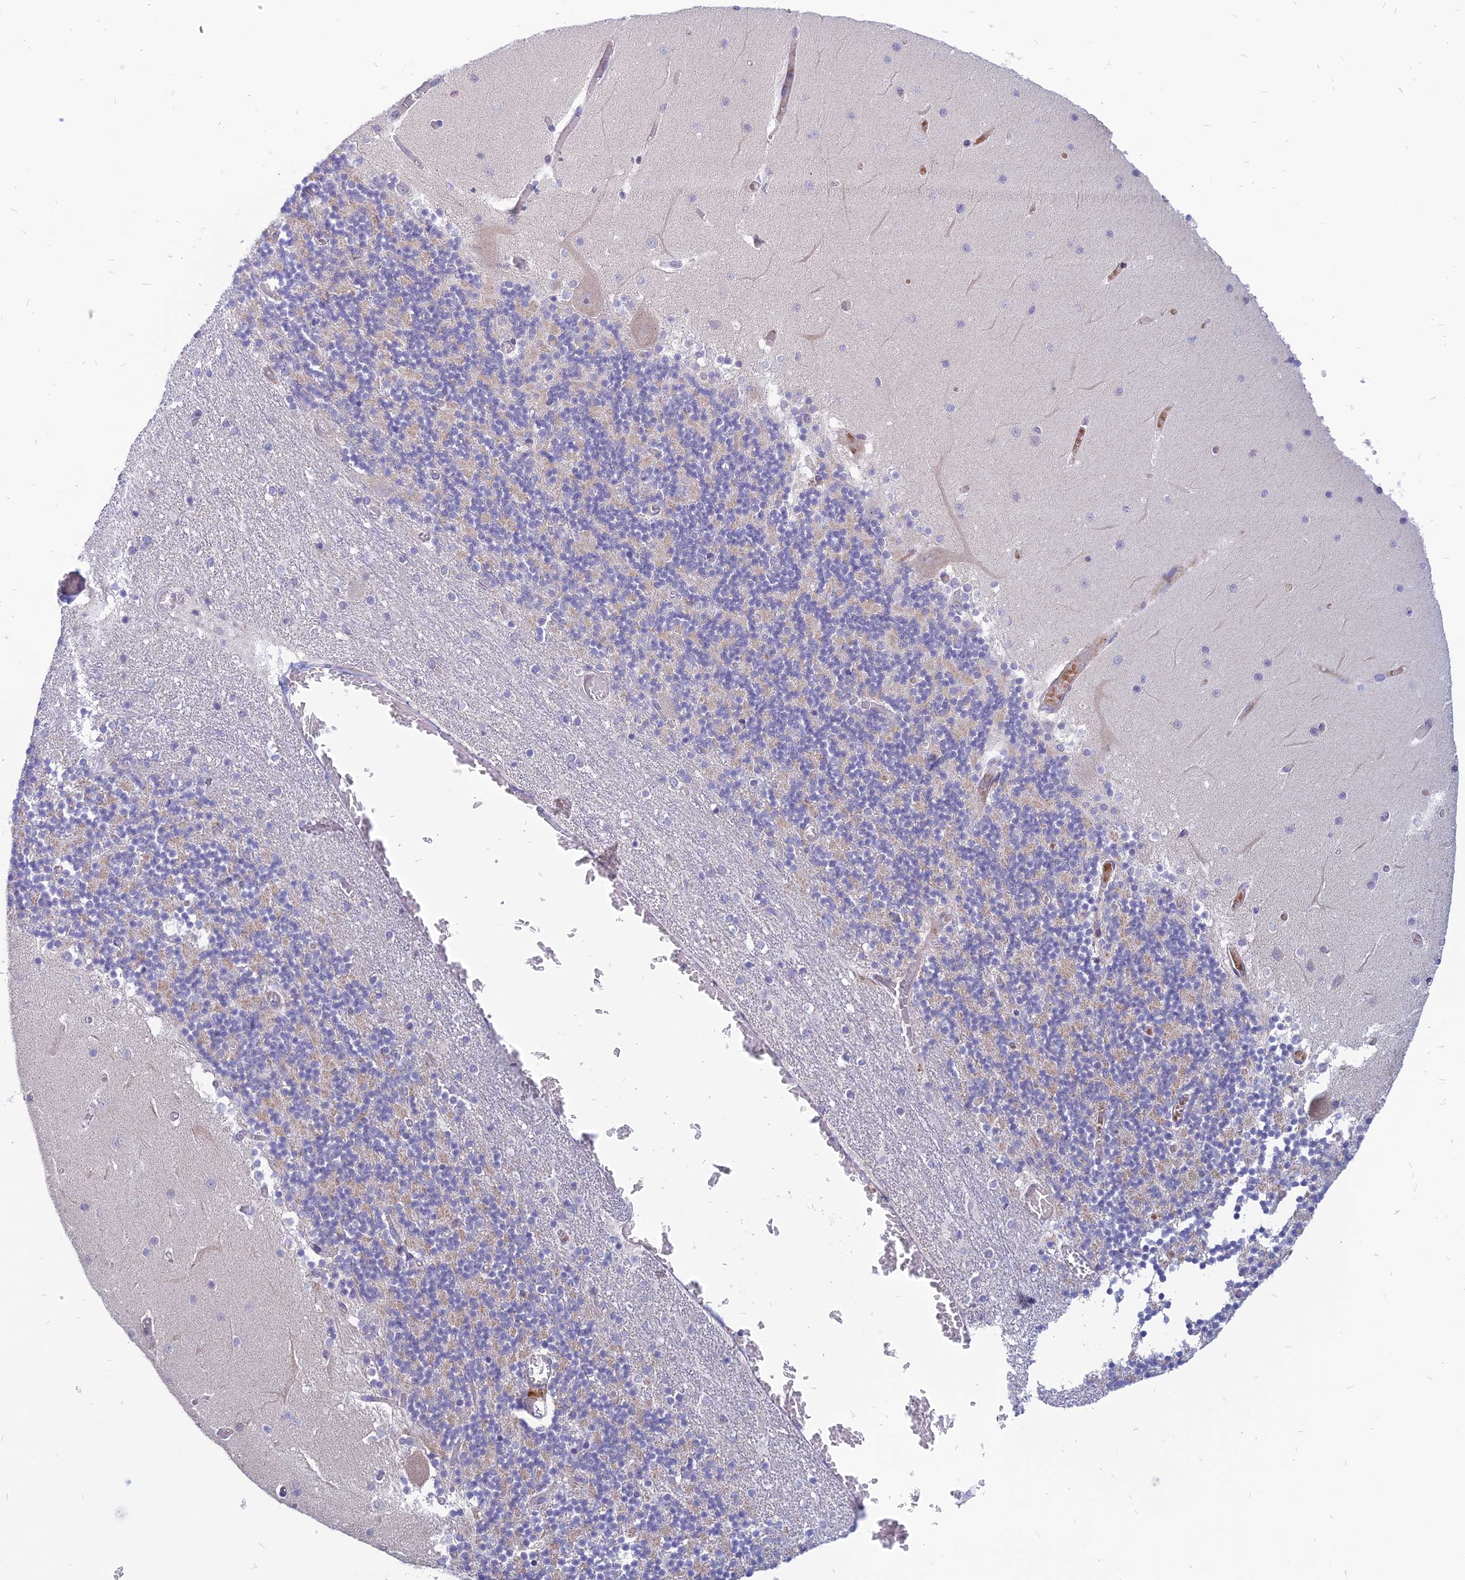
{"staining": {"intensity": "weak", "quantity": "25%-75%", "location": "cytoplasmic/membranous"}, "tissue": "cerebellum", "cell_type": "Cells in granular layer", "image_type": "normal", "snomed": [{"axis": "morphology", "description": "Normal tissue, NOS"}, {"axis": "topography", "description": "Cerebellum"}], "caption": "IHC (DAB) staining of unremarkable cerebellum displays weak cytoplasmic/membranous protein positivity in about 25%-75% of cells in granular layer. Nuclei are stained in blue.", "gene": "PHKA2", "patient": {"sex": "female", "age": 28}}